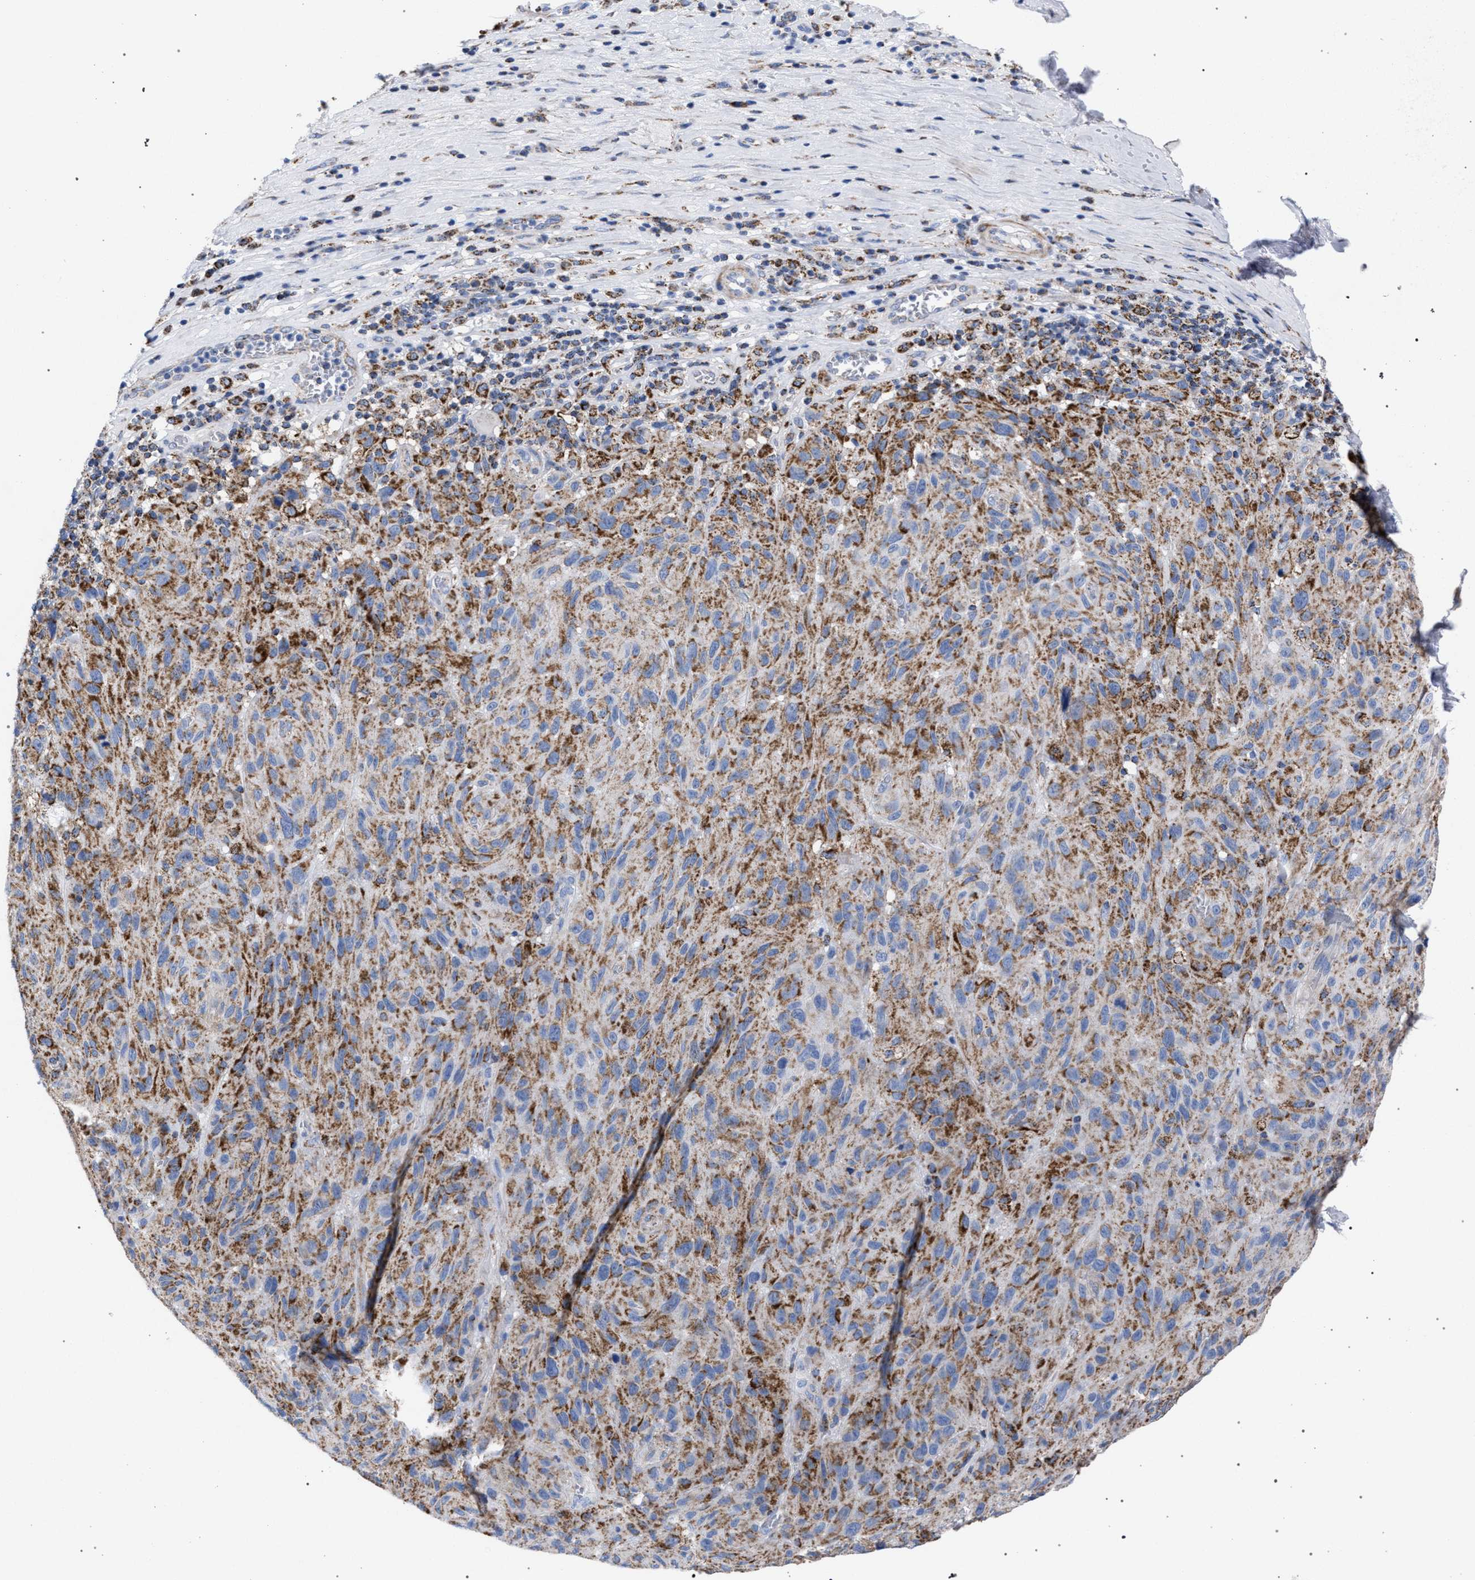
{"staining": {"intensity": "moderate", "quantity": ">75%", "location": "cytoplasmic/membranous"}, "tissue": "melanoma", "cell_type": "Tumor cells", "image_type": "cancer", "snomed": [{"axis": "morphology", "description": "Malignant melanoma, NOS"}, {"axis": "topography", "description": "Skin"}], "caption": "The immunohistochemical stain highlights moderate cytoplasmic/membranous positivity in tumor cells of malignant melanoma tissue.", "gene": "ACADS", "patient": {"sex": "male", "age": 66}}